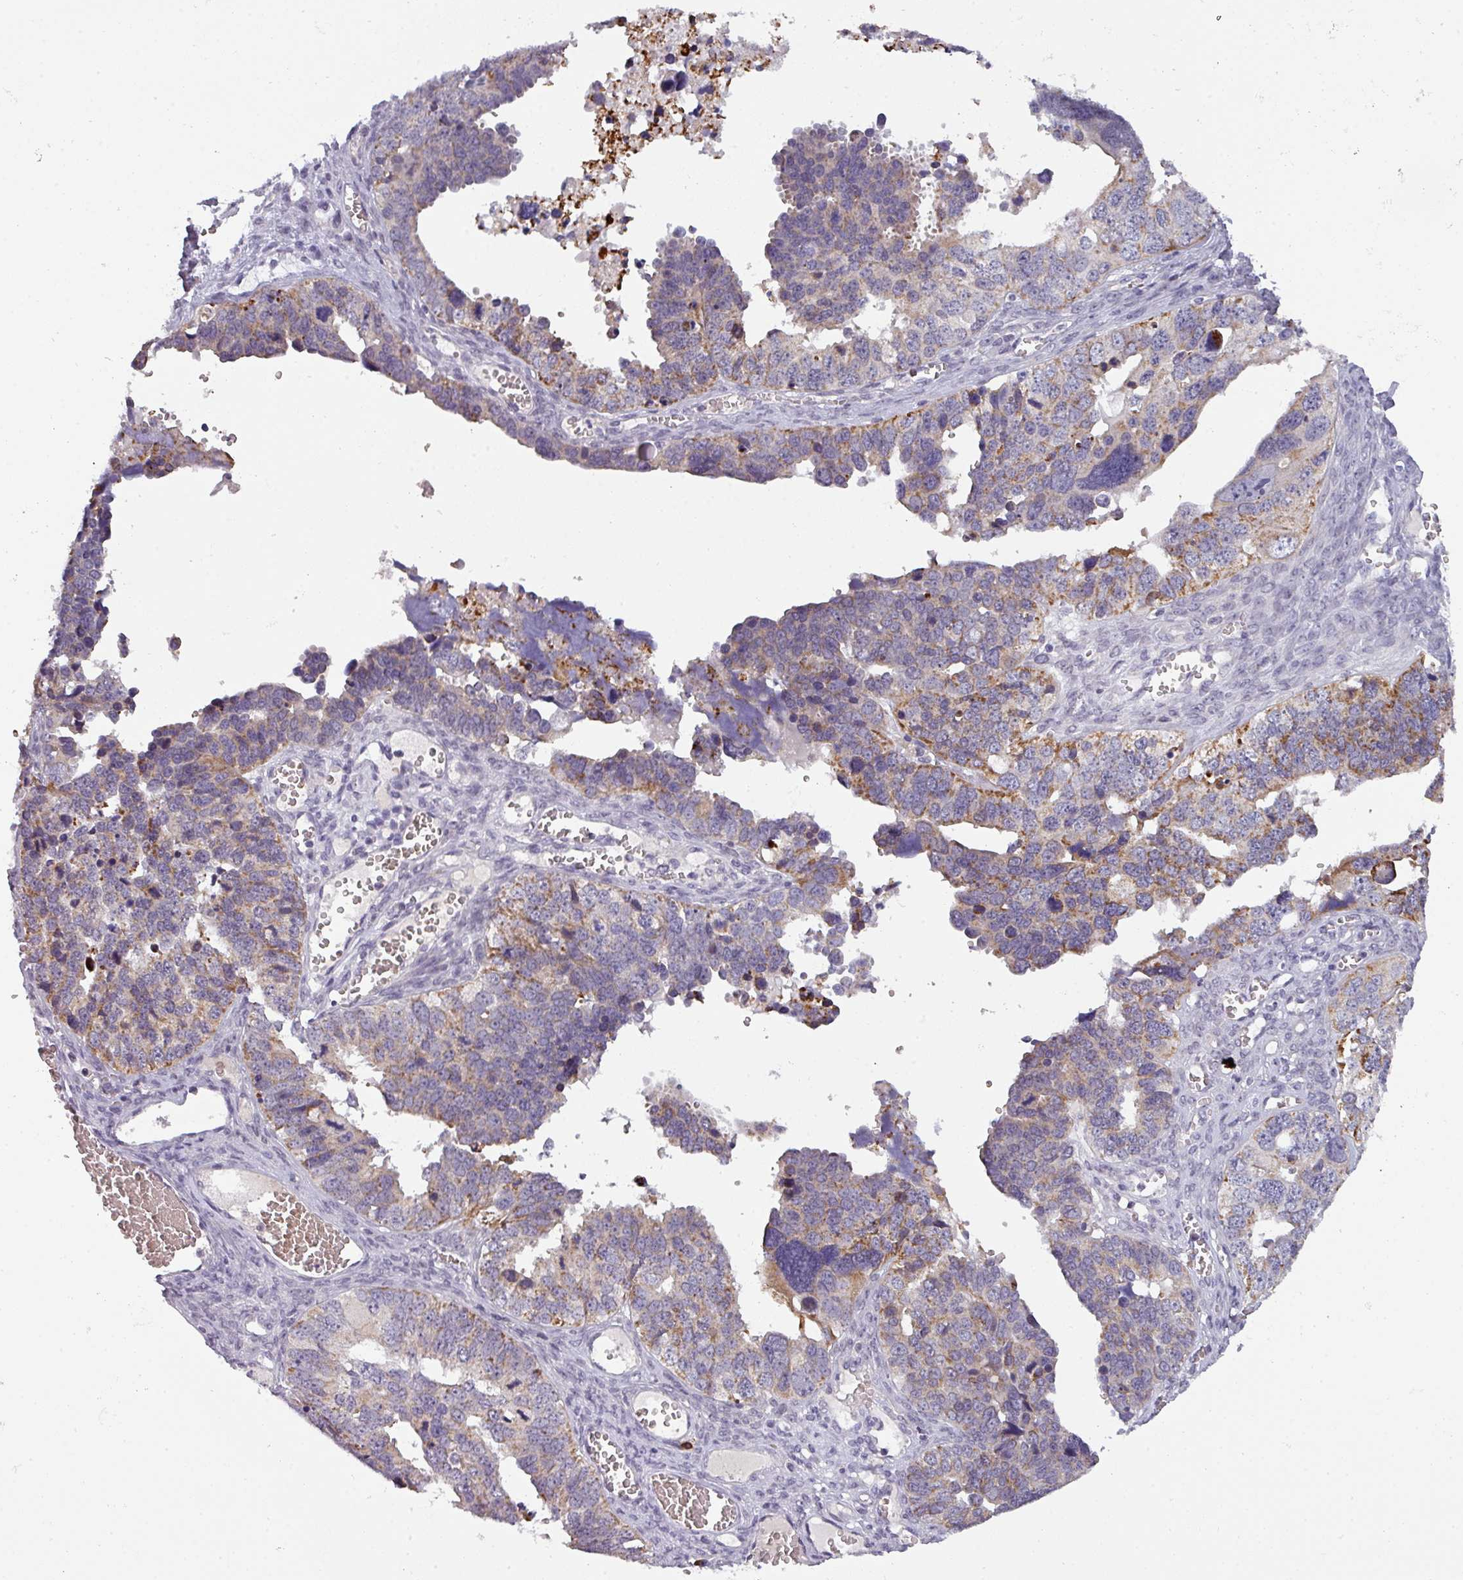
{"staining": {"intensity": "moderate", "quantity": "25%-75%", "location": "cytoplasmic/membranous"}, "tissue": "ovarian cancer", "cell_type": "Tumor cells", "image_type": "cancer", "snomed": [{"axis": "morphology", "description": "Cystadenocarcinoma, serous, NOS"}, {"axis": "topography", "description": "Ovary"}], "caption": "Ovarian cancer (serous cystadenocarcinoma) tissue demonstrates moderate cytoplasmic/membranous staining in approximately 25%-75% of tumor cells", "gene": "C2orf68", "patient": {"sex": "female", "age": 76}}